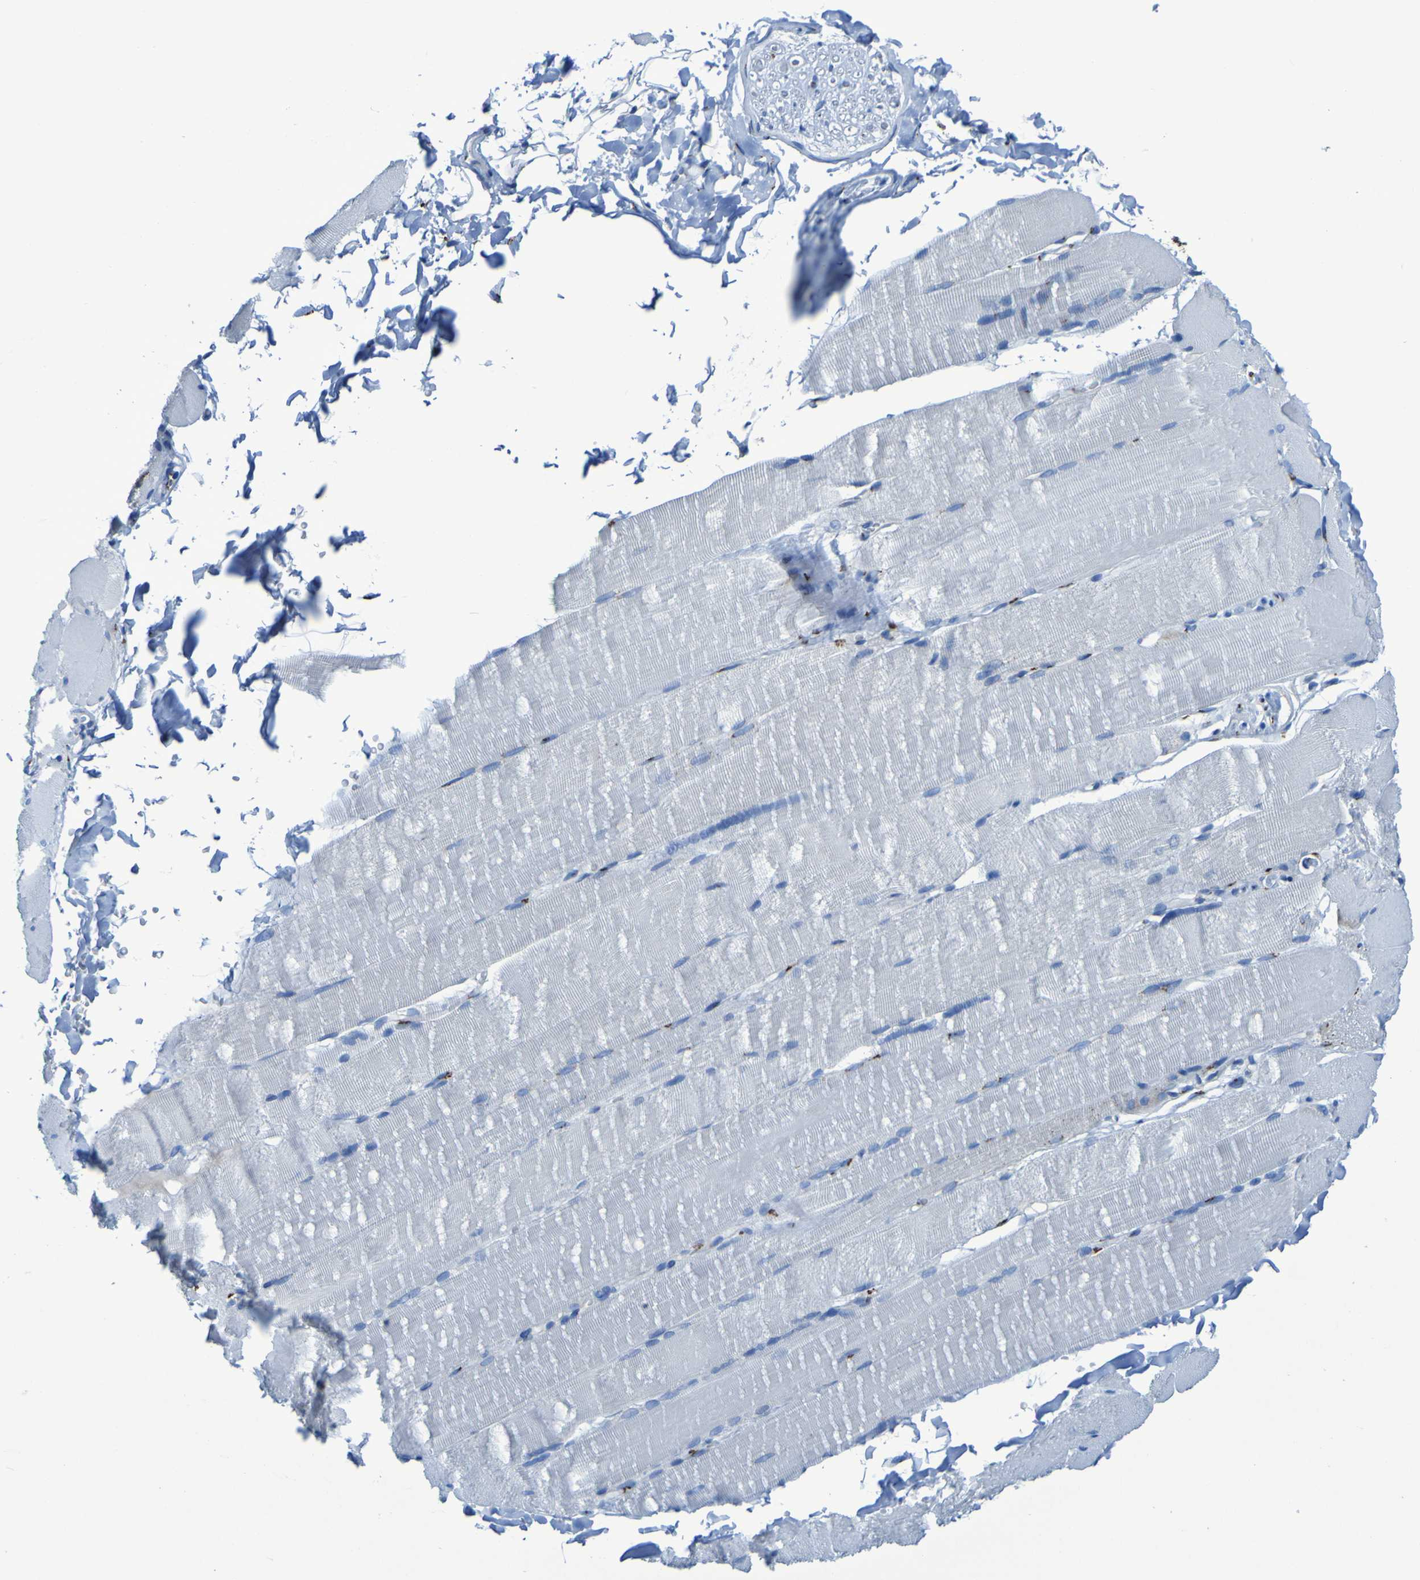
{"staining": {"intensity": "moderate", "quantity": "<25%", "location": "cytoplasmic/membranous"}, "tissue": "skeletal muscle", "cell_type": "Myocytes", "image_type": "normal", "snomed": [{"axis": "morphology", "description": "Normal tissue, NOS"}, {"axis": "topography", "description": "Skin"}, {"axis": "topography", "description": "Skeletal muscle"}], "caption": "A brown stain shows moderate cytoplasmic/membranous expression of a protein in myocytes of unremarkable human skeletal muscle. Using DAB (brown) and hematoxylin (blue) stains, captured at high magnification using brightfield microscopy.", "gene": "GOLM1", "patient": {"sex": "male", "age": 83}}